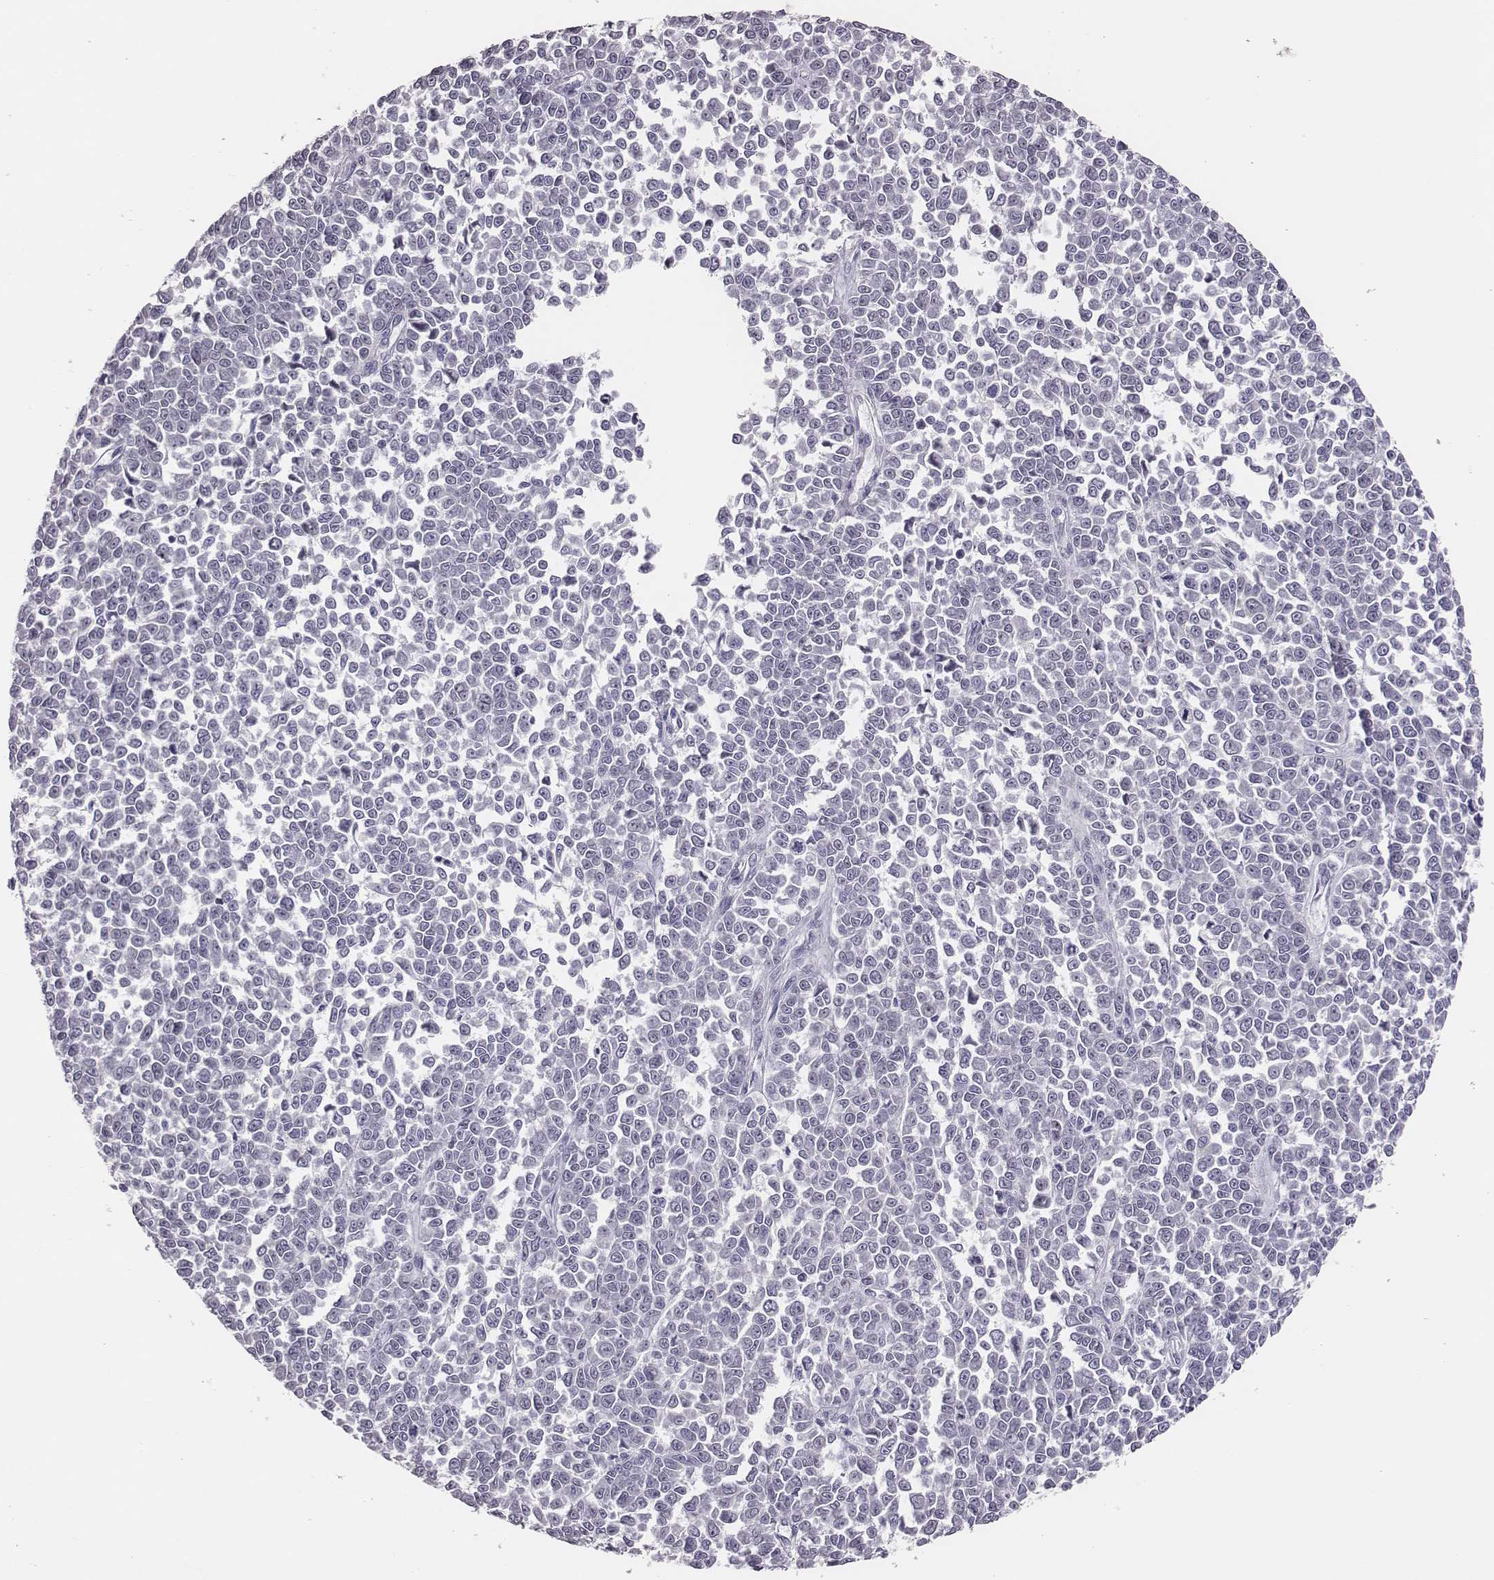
{"staining": {"intensity": "negative", "quantity": "none", "location": "none"}, "tissue": "melanoma", "cell_type": "Tumor cells", "image_type": "cancer", "snomed": [{"axis": "morphology", "description": "Malignant melanoma, NOS"}, {"axis": "topography", "description": "Skin"}], "caption": "A high-resolution image shows immunohistochemistry (IHC) staining of melanoma, which demonstrates no significant staining in tumor cells.", "gene": "SCML2", "patient": {"sex": "female", "age": 95}}